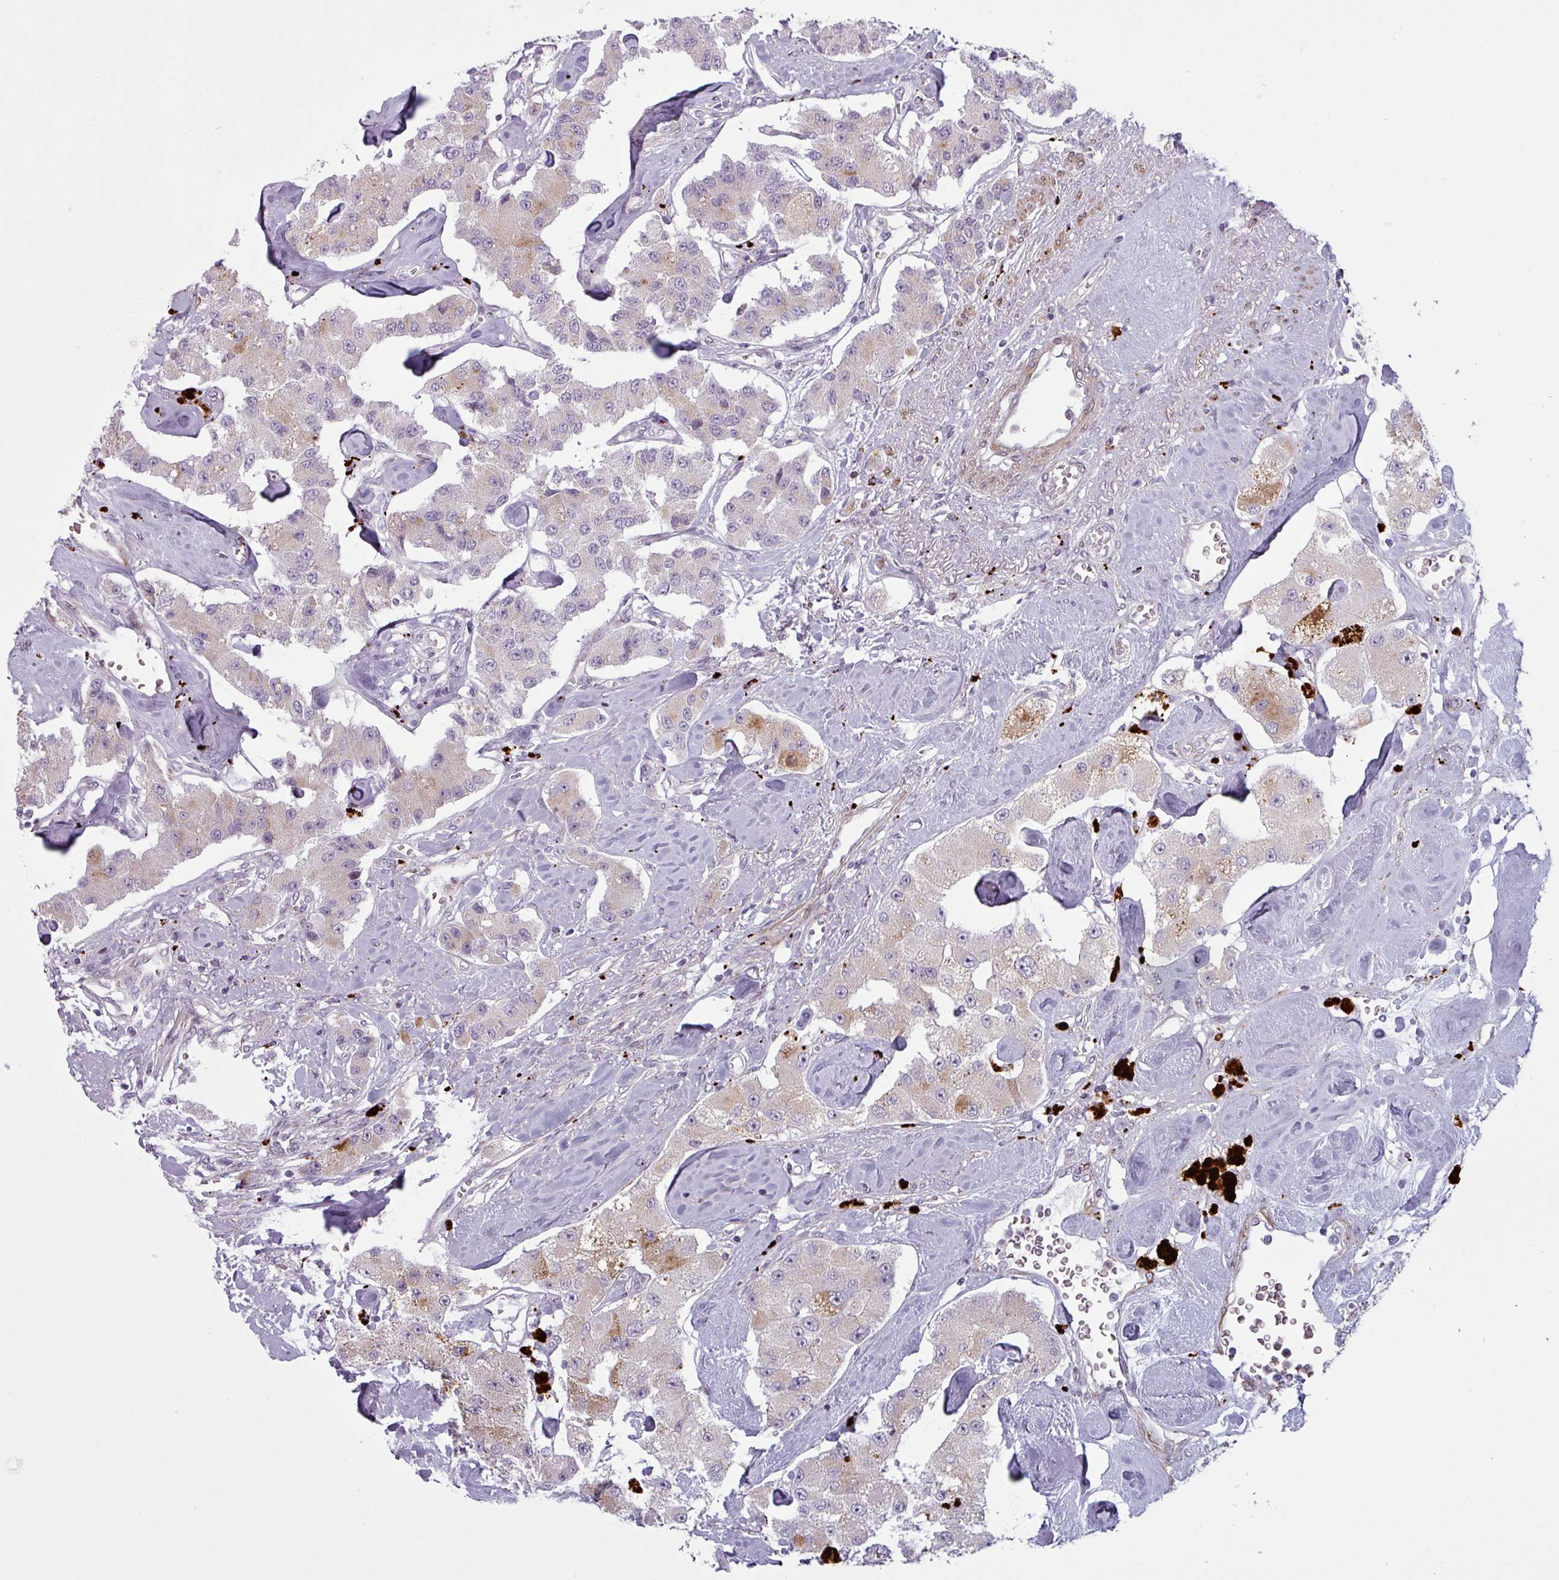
{"staining": {"intensity": "moderate", "quantity": "25%-75%", "location": "cytoplasmic/membranous"}, "tissue": "carcinoid", "cell_type": "Tumor cells", "image_type": "cancer", "snomed": [{"axis": "morphology", "description": "Carcinoid, malignant, NOS"}, {"axis": "topography", "description": "Pancreas"}], "caption": "Protein staining shows moderate cytoplasmic/membranous staining in about 25%-75% of tumor cells in carcinoid.", "gene": "MAP7D2", "patient": {"sex": "male", "age": 41}}